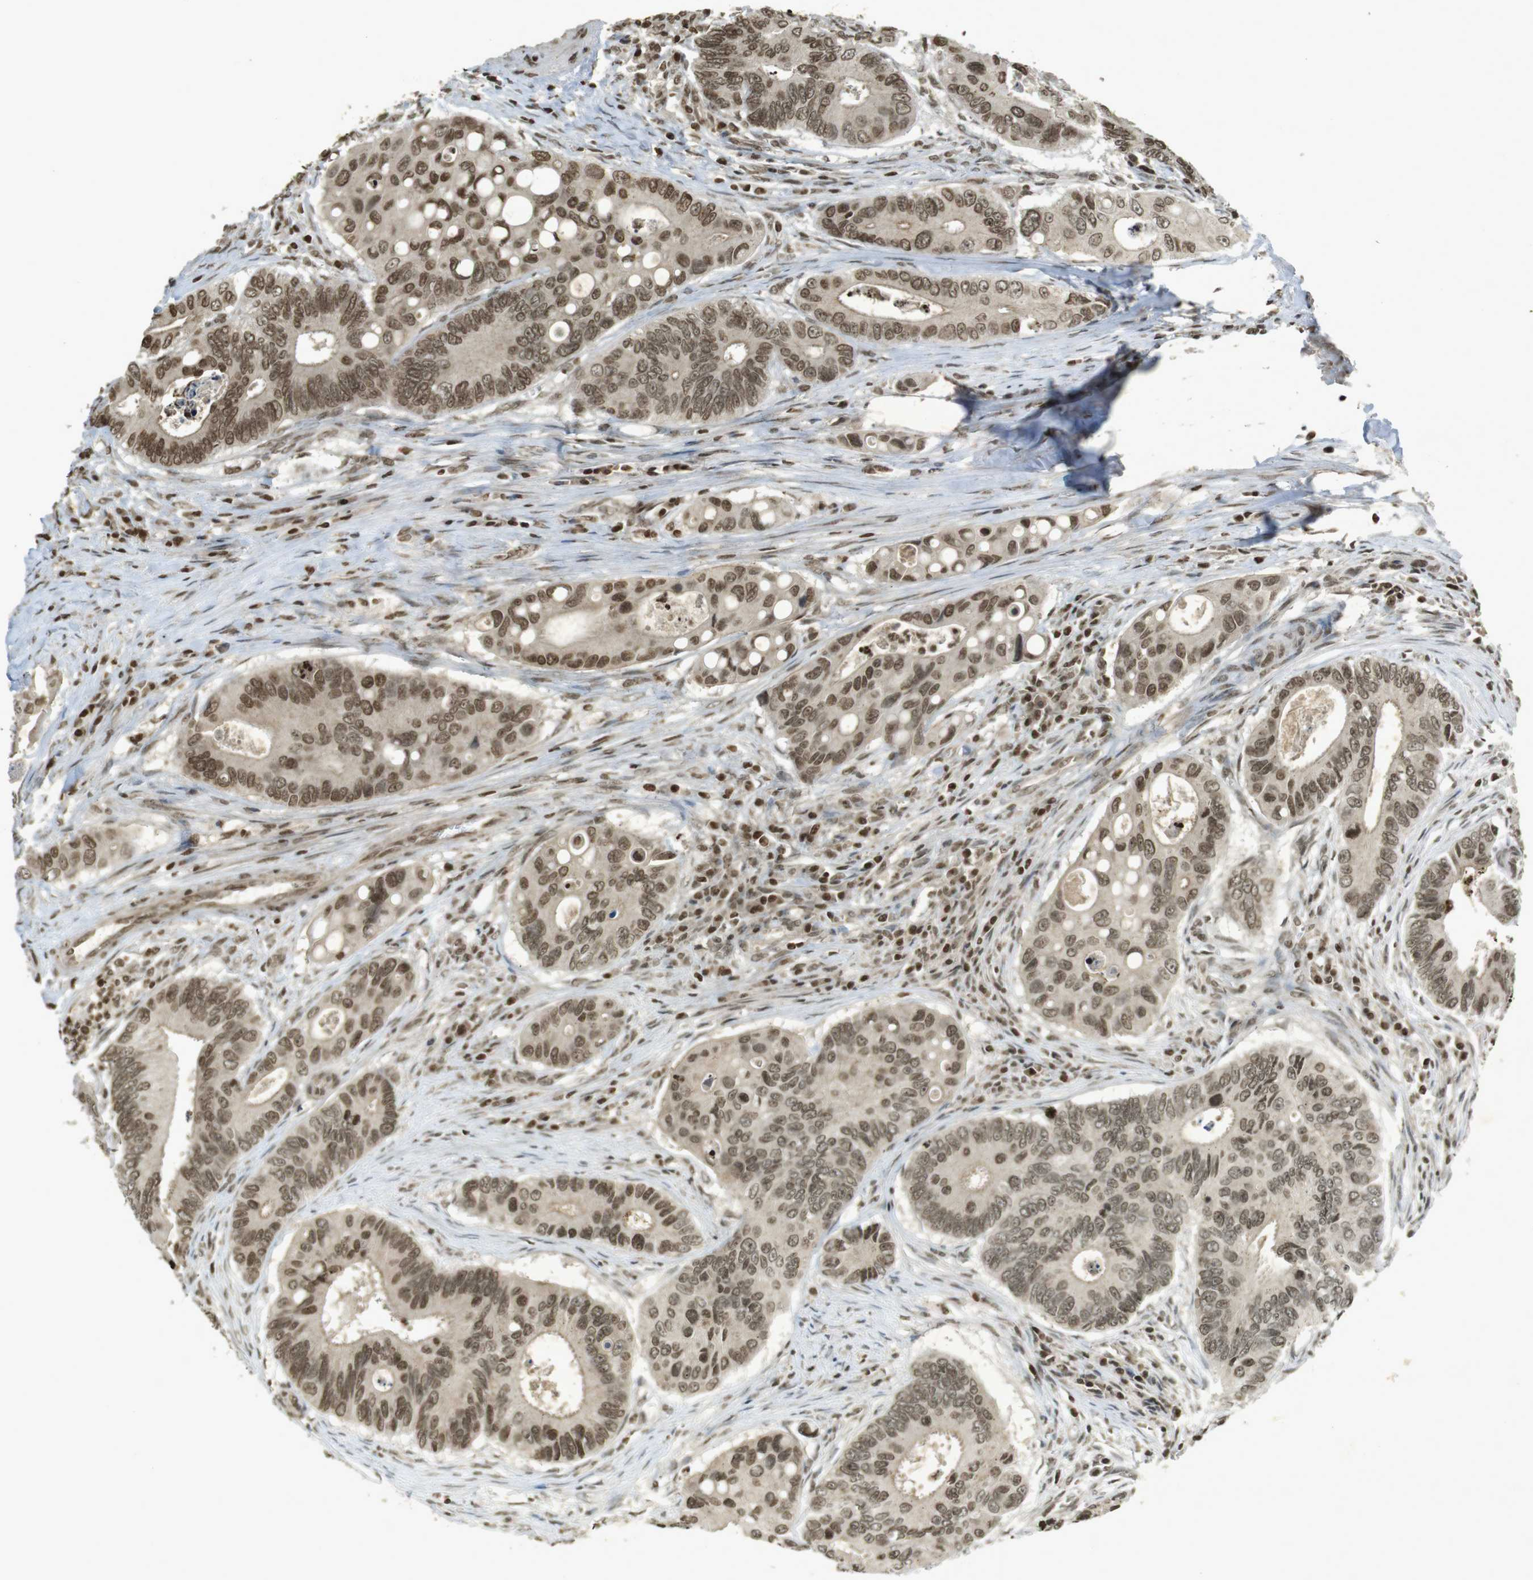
{"staining": {"intensity": "moderate", "quantity": ">75%", "location": "nuclear"}, "tissue": "colorectal cancer", "cell_type": "Tumor cells", "image_type": "cancer", "snomed": [{"axis": "morphology", "description": "Inflammation, NOS"}, {"axis": "morphology", "description": "Adenocarcinoma, NOS"}, {"axis": "topography", "description": "Colon"}], "caption": "This is an image of immunohistochemistry staining of colorectal adenocarcinoma, which shows moderate positivity in the nuclear of tumor cells.", "gene": "ORC4", "patient": {"sex": "male", "age": 72}}